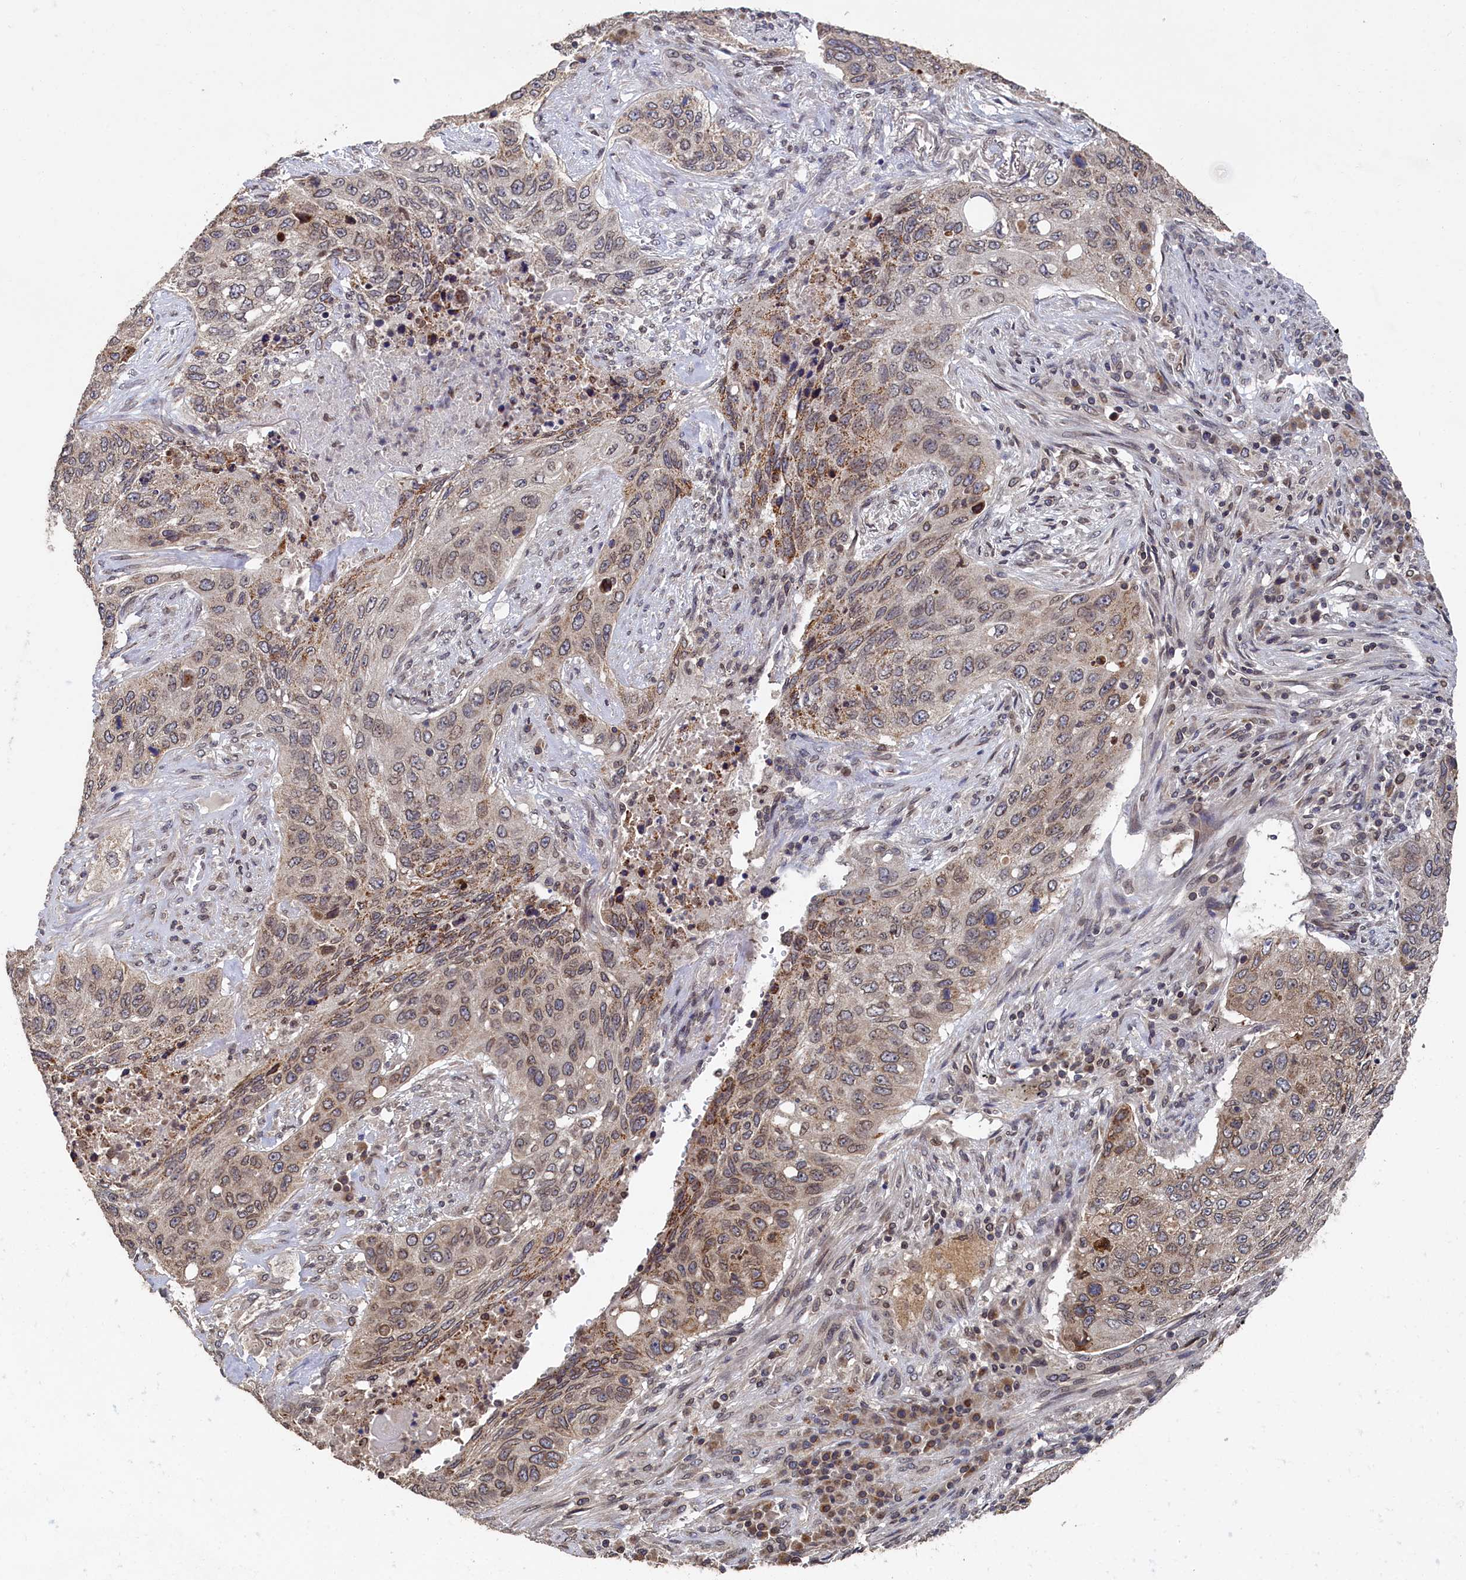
{"staining": {"intensity": "moderate", "quantity": "25%-75%", "location": "cytoplasmic/membranous,nuclear"}, "tissue": "lung cancer", "cell_type": "Tumor cells", "image_type": "cancer", "snomed": [{"axis": "morphology", "description": "Squamous cell carcinoma, NOS"}, {"axis": "topography", "description": "Lung"}], "caption": "The histopathology image displays immunohistochemical staining of lung squamous cell carcinoma. There is moderate cytoplasmic/membranous and nuclear positivity is identified in approximately 25%-75% of tumor cells.", "gene": "ANKEF1", "patient": {"sex": "female", "age": 63}}